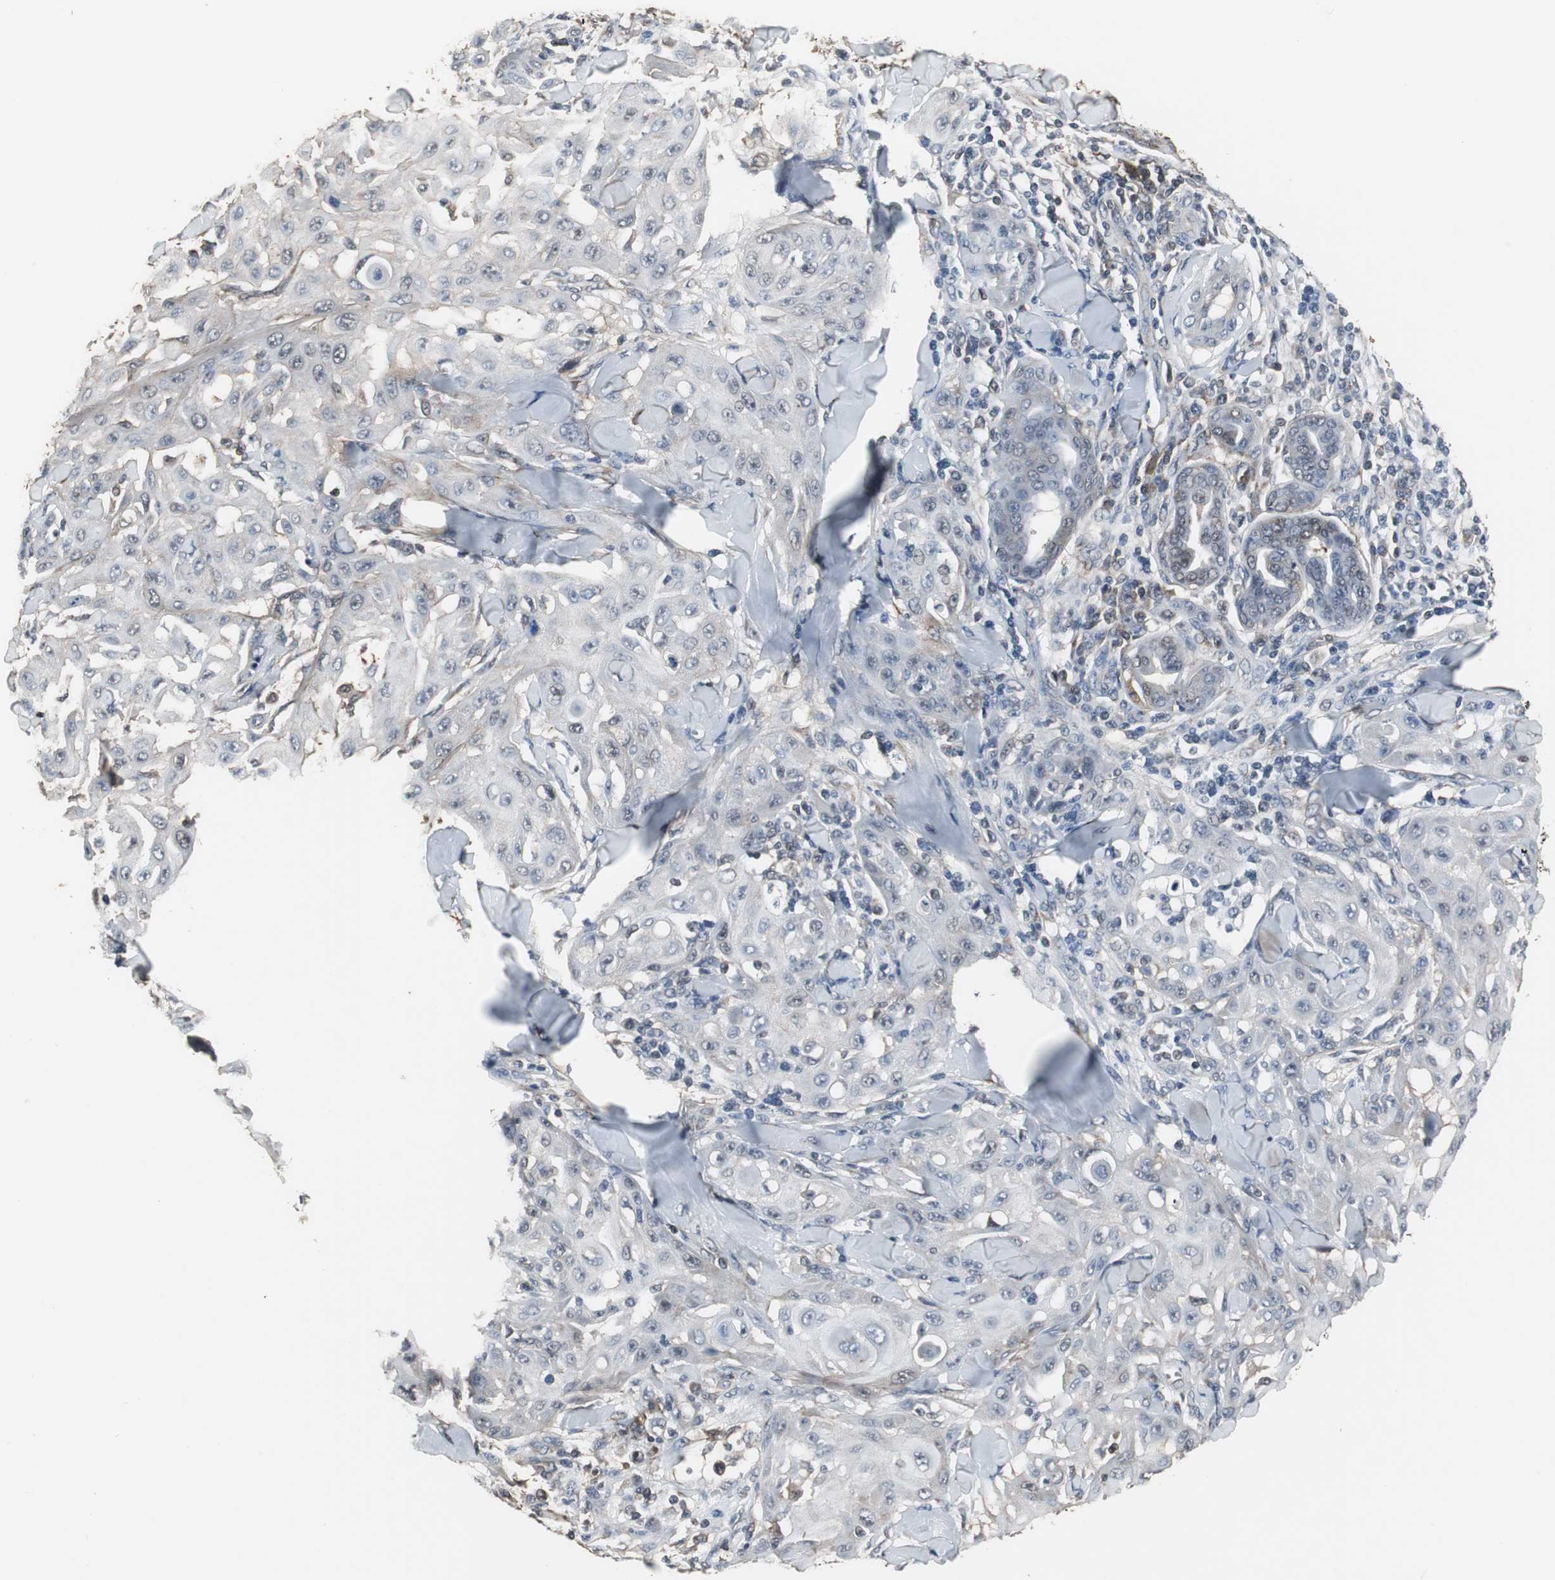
{"staining": {"intensity": "negative", "quantity": "none", "location": "none"}, "tissue": "skin cancer", "cell_type": "Tumor cells", "image_type": "cancer", "snomed": [{"axis": "morphology", "description": "Squamous cell carcinoma, NOS"}, {"axis": "topography", "description": "Skin"}], "caption": "The IHC image has no significant positivity in tumor cells of skin cancer (squamous cell carcinoma) tissue.", "gene": "ZSCAN22", "patient": {"sex": "male", "age": 24}}